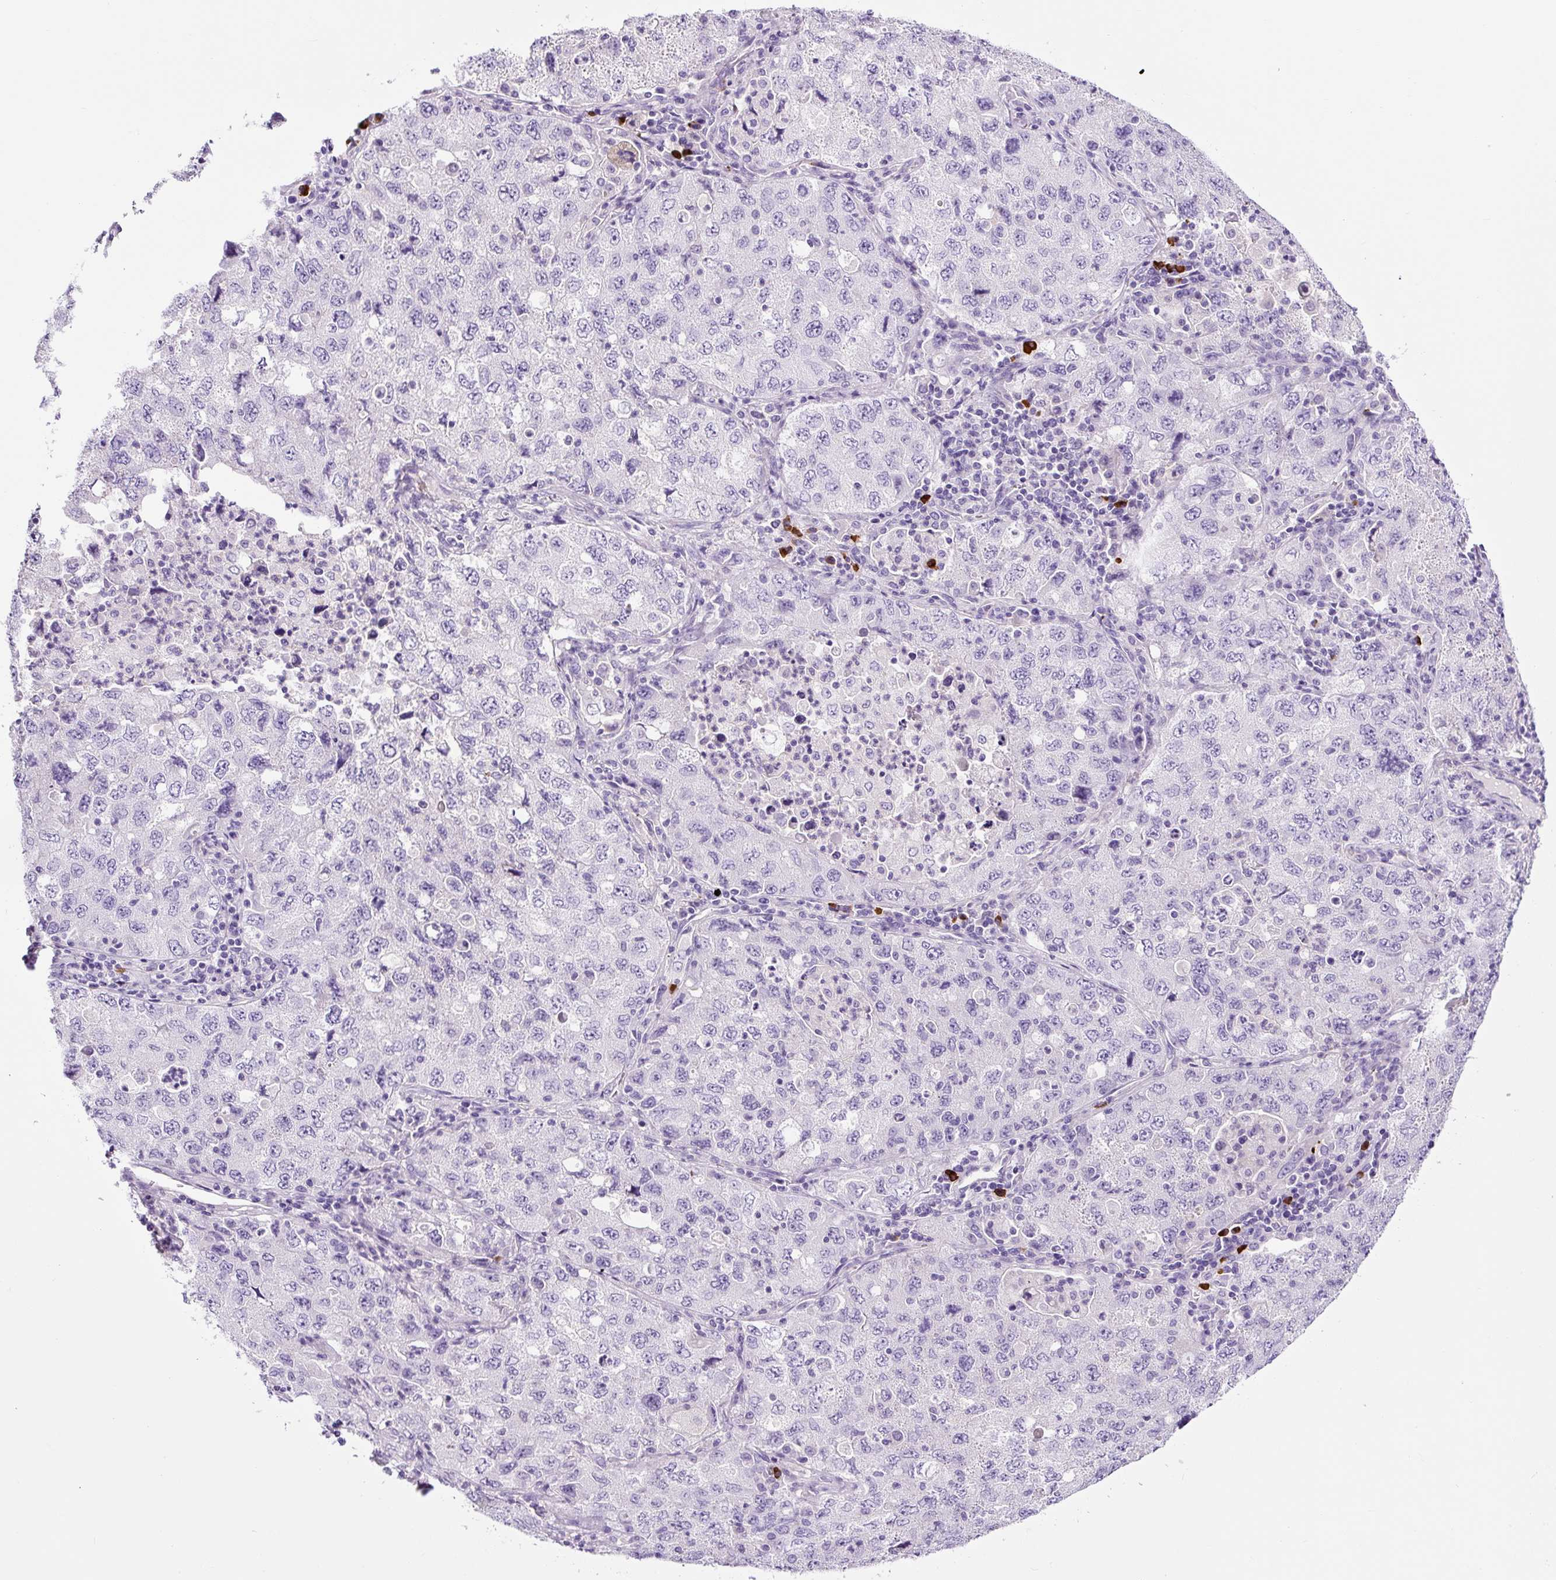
{"staining": {"intensity": "negative", "quantity": "none", "location": "none"}, "tissue": "lung cancer", "cell_type": "Tumor cells", "image_type": "cancer", "snomed": [{"axis": "morphology", "description": "Adenocarcinoma, NOS"}, {"axis": "topography", "description": "Lung"}], "caption": "Immunohistochemistry (IHC) micrograph of neoplastic tissue: lung cancer stained with DAB (3,3'-diaminobenzidine) reveals no significant protein positivity in tumor cells.", "gene": "RNF212B", "patient": {"sex": "female", "age": 57}}